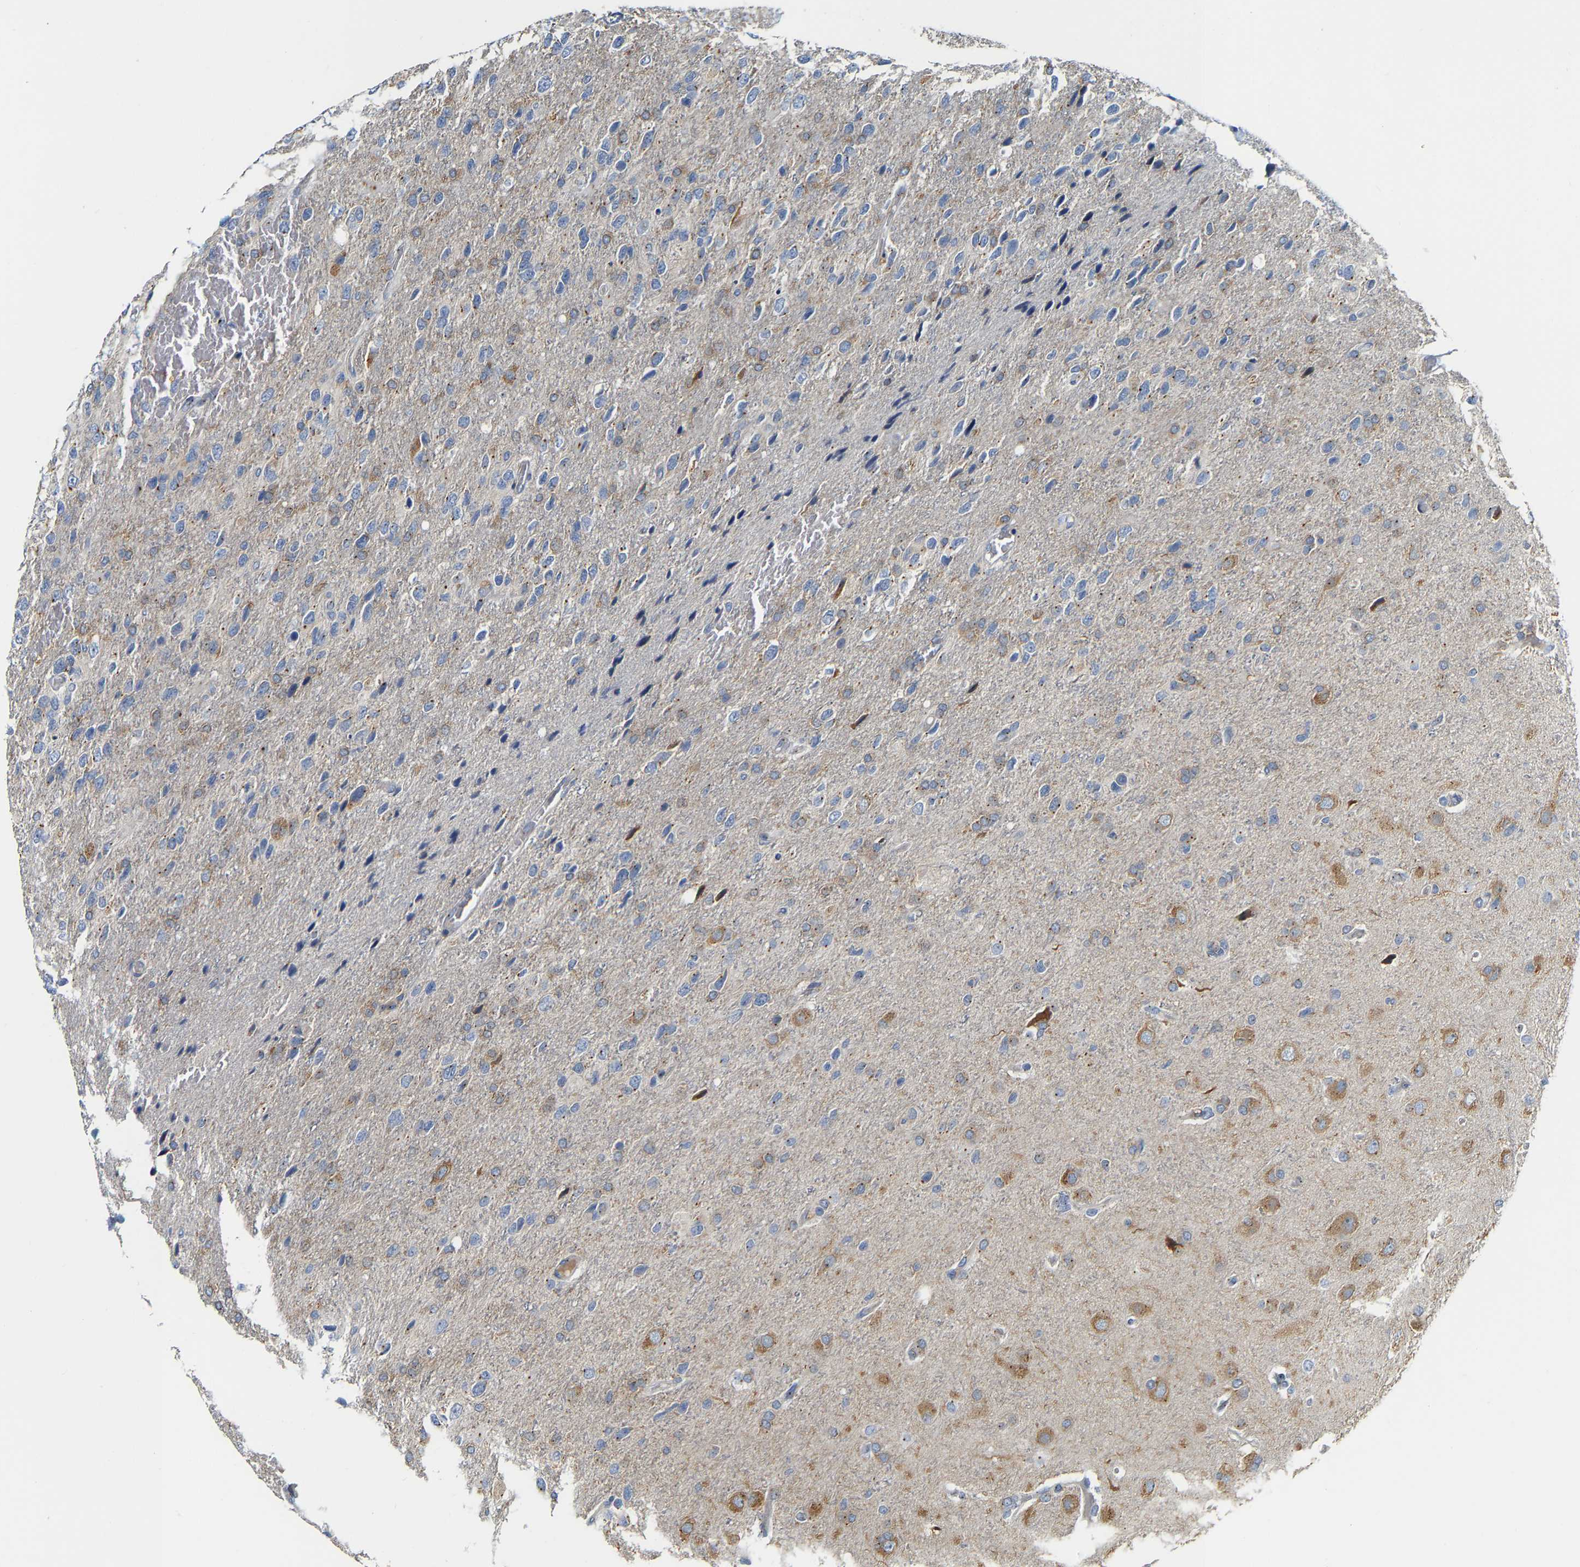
{"staining": {"intensity": "weak", "quantity": "<25%", "location": "cytoplasmic/membranous"}, "tissue": "glioma", "cell_type": "Tumor cells", "image_type": "cancer", "snomed": [{"axis": "morphology", "description": "Glioma, malignant, High grade"}, {"axis": "topography", "description": "Brain"}], "caption": "Immunohistochemistry (IHC) of malignant glioma (high-grade) reveals no expression in tumor cells.", "gene": "PCNT", "patient": {"sex": "female", "age": 58}}